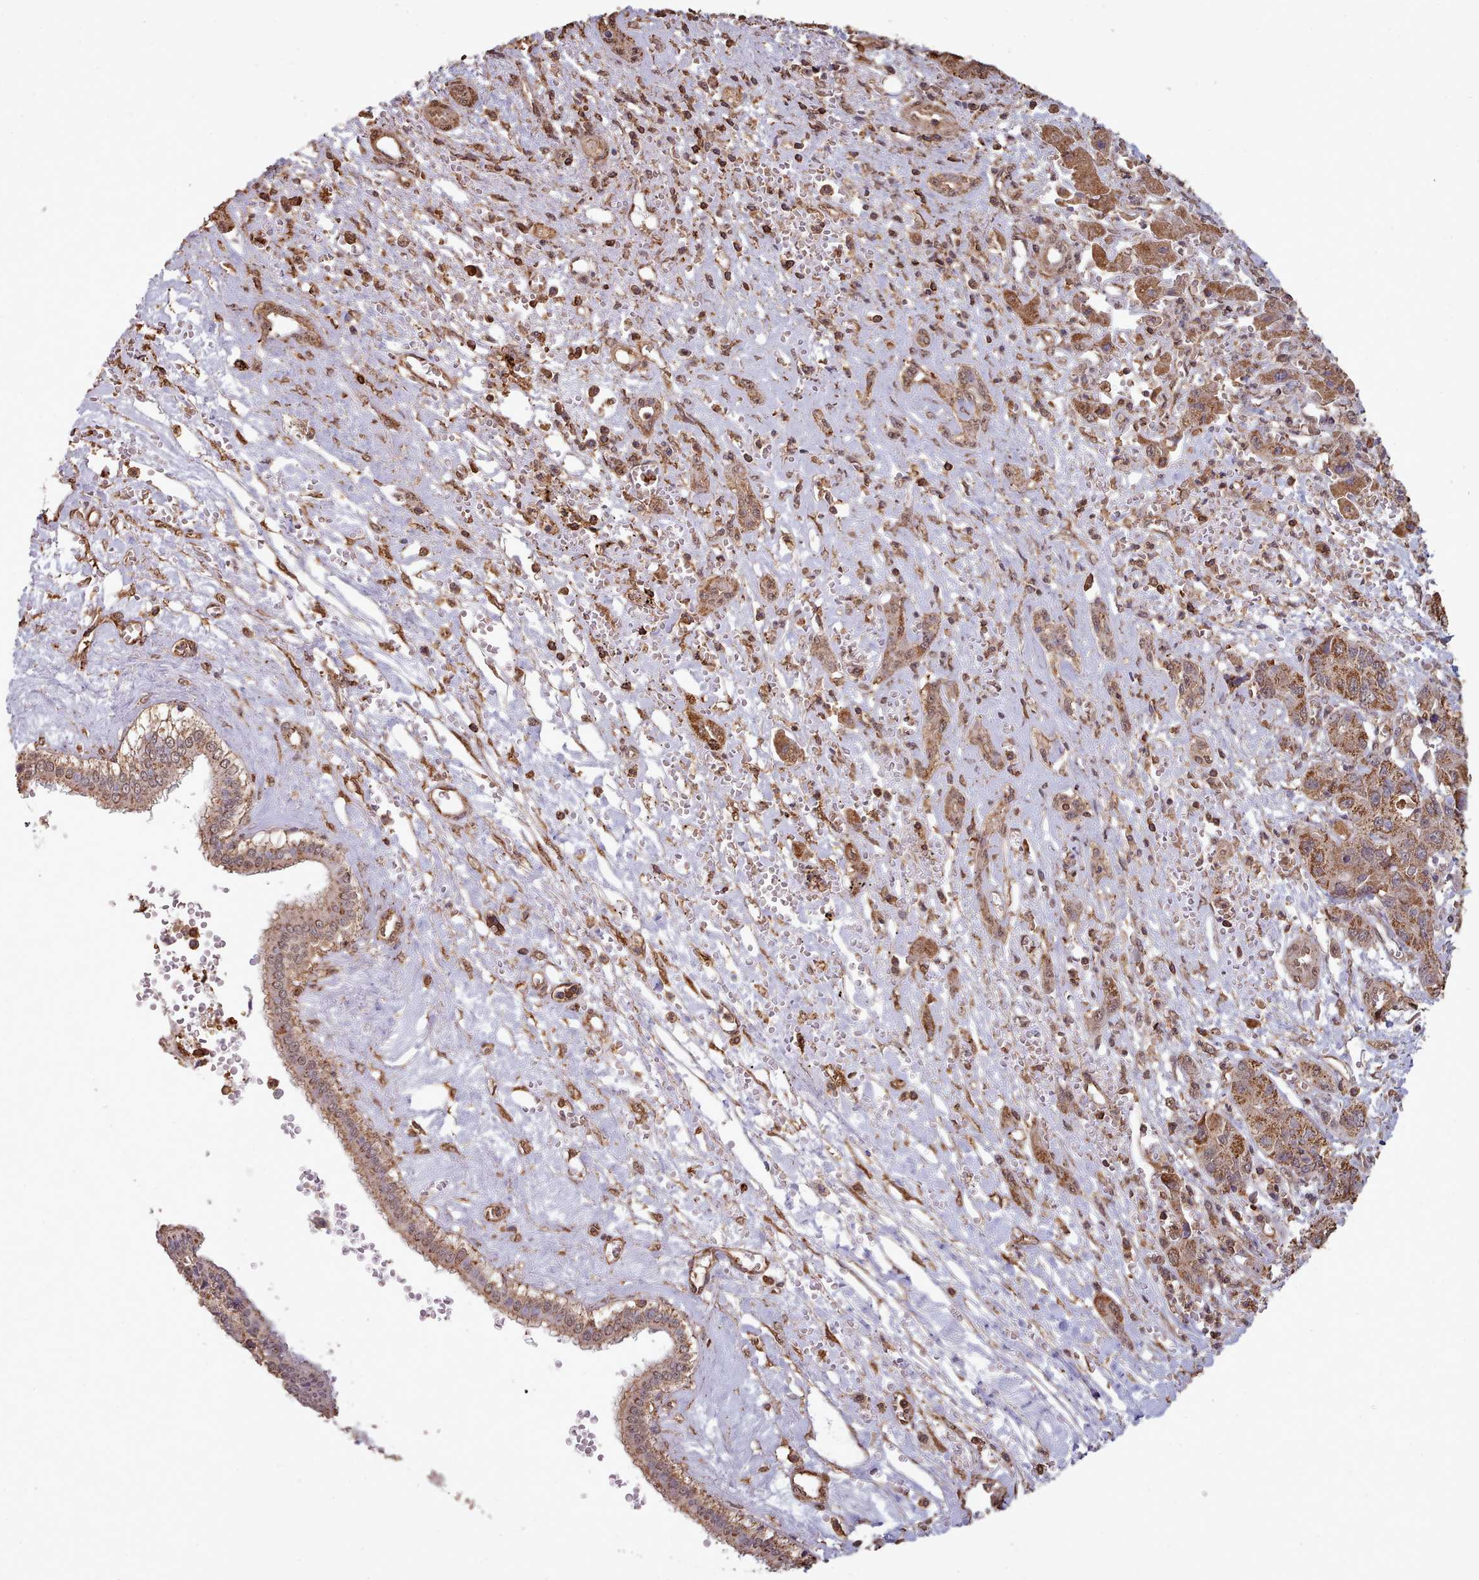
{"staining": {"intensity": "moderate", "quantity": ">75%", "location": "cytoplasmic/membranous"}, "tissue": "liver cancer", "cell_type": "Tumor cells", "image_type": "cancer", "snomed": [{"axis": "morphology", "description": "Cholangiocarcinoma"}, {"axis": "topography", "description": "Liver"}], "caption": "This photomicrograph displays IHC staining of human liver cancer, with medium moderate cytoplasmic/membranous staining in about >75% of tumor cells.", "gene": "METRN", "patient": {"sex": "male", "age": 67}}